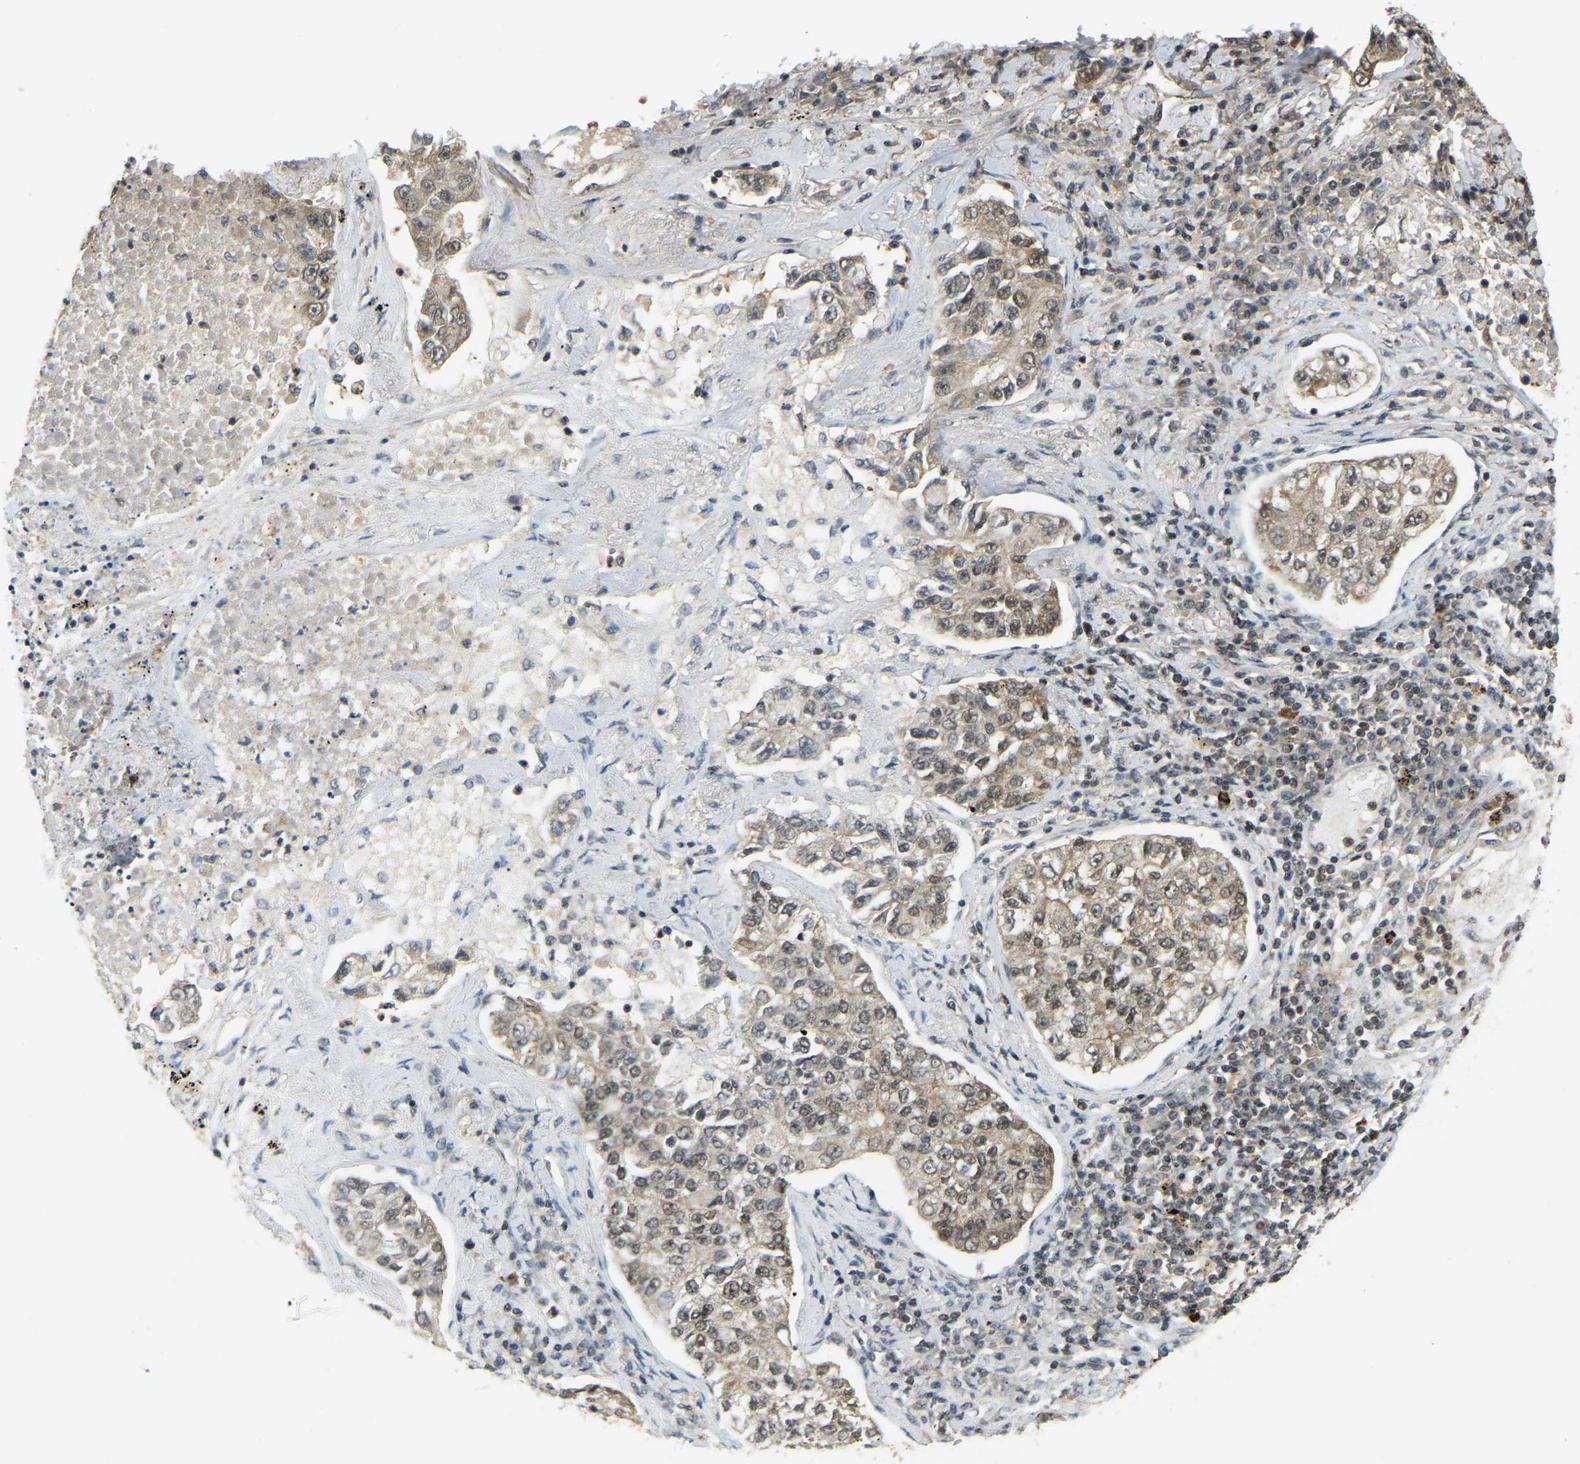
{"staining": {"intensity": "moderate", "quantity": ">75%", "location": "nuclear"}, "tissue": "lung cancer", "cell_type": "Tumor cells", "image_type": "cancer", "snomed": [{"axis": "morphology", "description": "Adenocarcinoma, NOS"}, {"axis": "topography", "description": "Lung"}], "caption": "Moderate nuclear staining is appreciated in approximately >75% of tumor cells in lung adenocarcinoma.", "gene": "BRF2", "patient": {"sex": "male", "age": 49}}